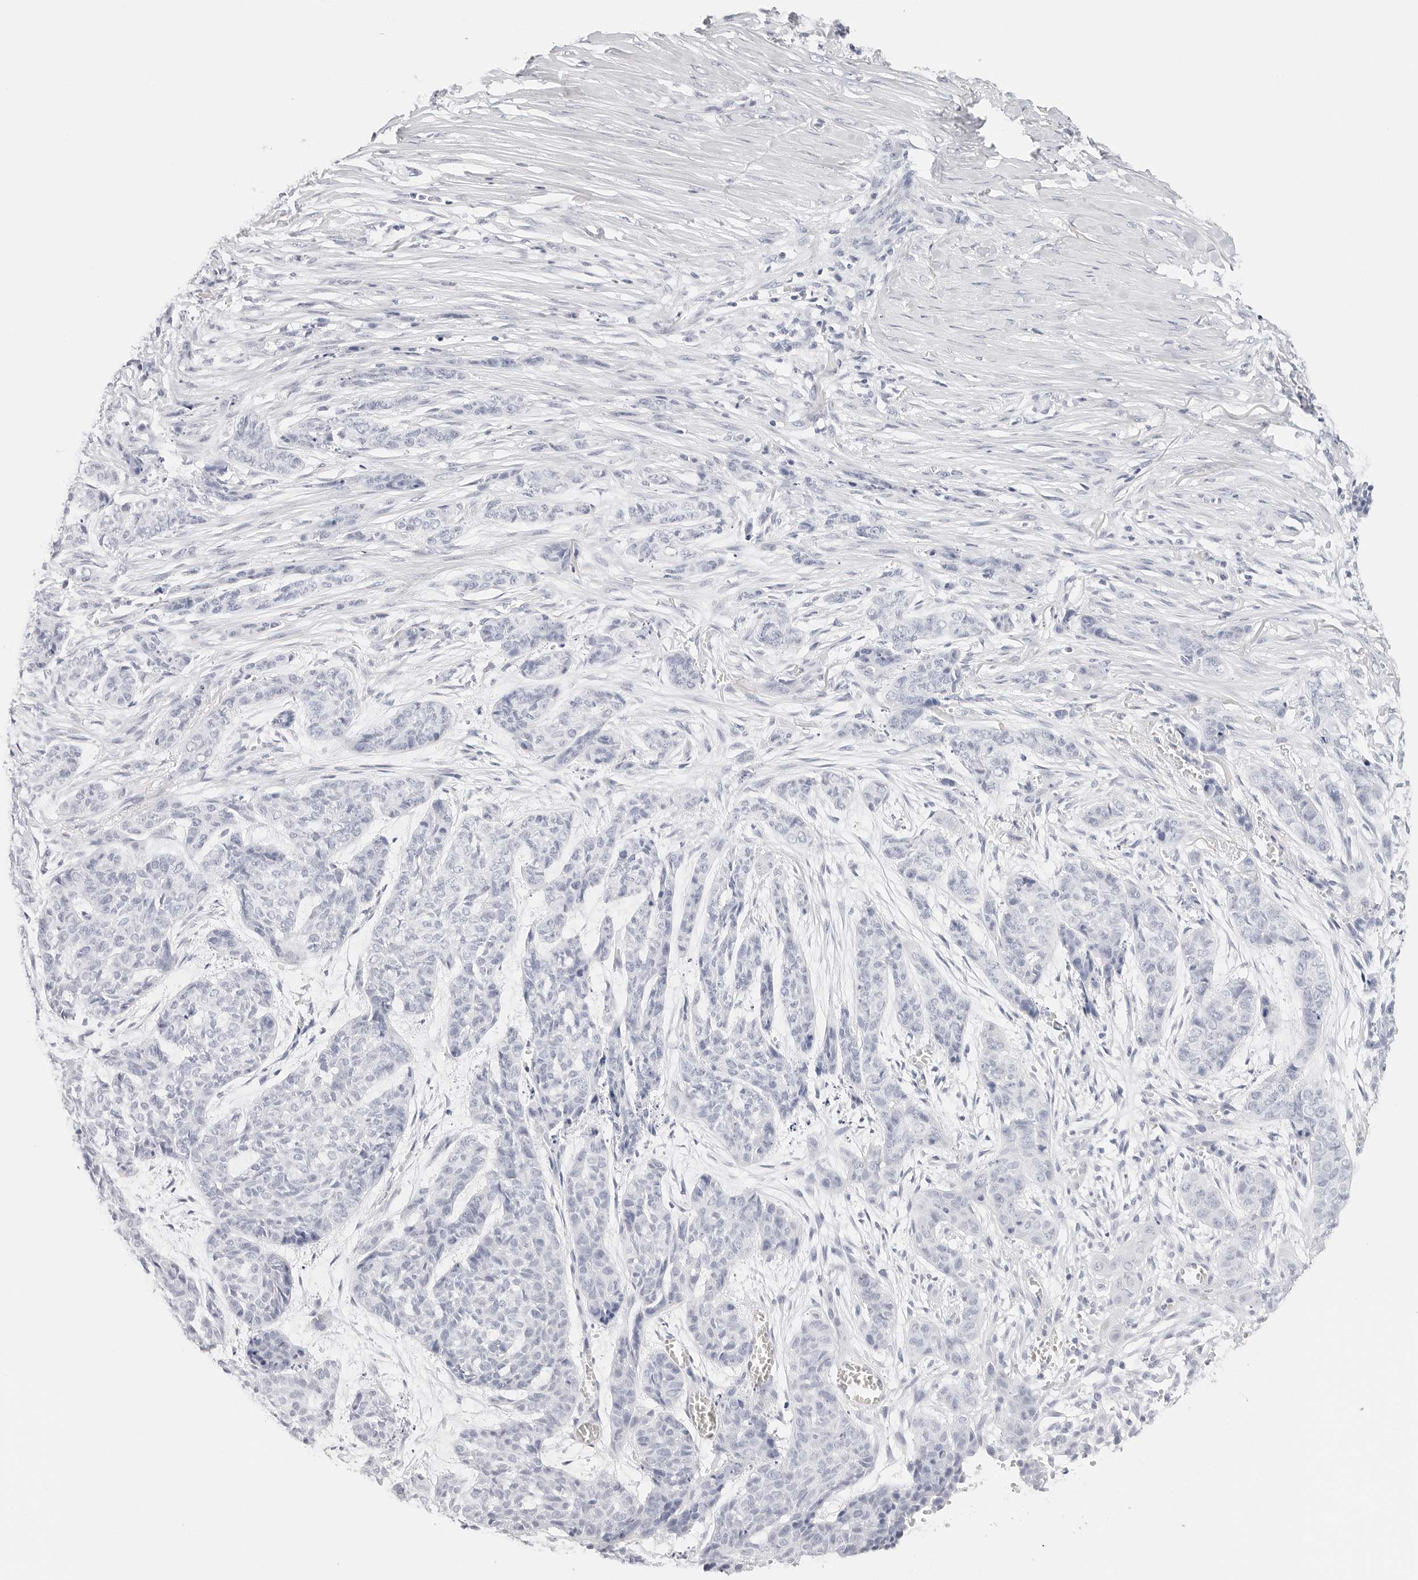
{"staining": {"intensity": "negative", "quantity": "none", "location": "none"}, "tissue": "skin cancer", "cell_type": "Tumor cells", "image_type": "cancer", "snomed": [{"axis": "morphology", "description": "Basal cell carcinoma"}, {"axis": "topography", "description": "Skin"}], "caption": "Immunohistochemical staining of human basal cell carcinoma (skin) reveals no significant positivity in tumor cells.", "gene": "TFF2", "patient": {"sex": "female", "age": 64}}